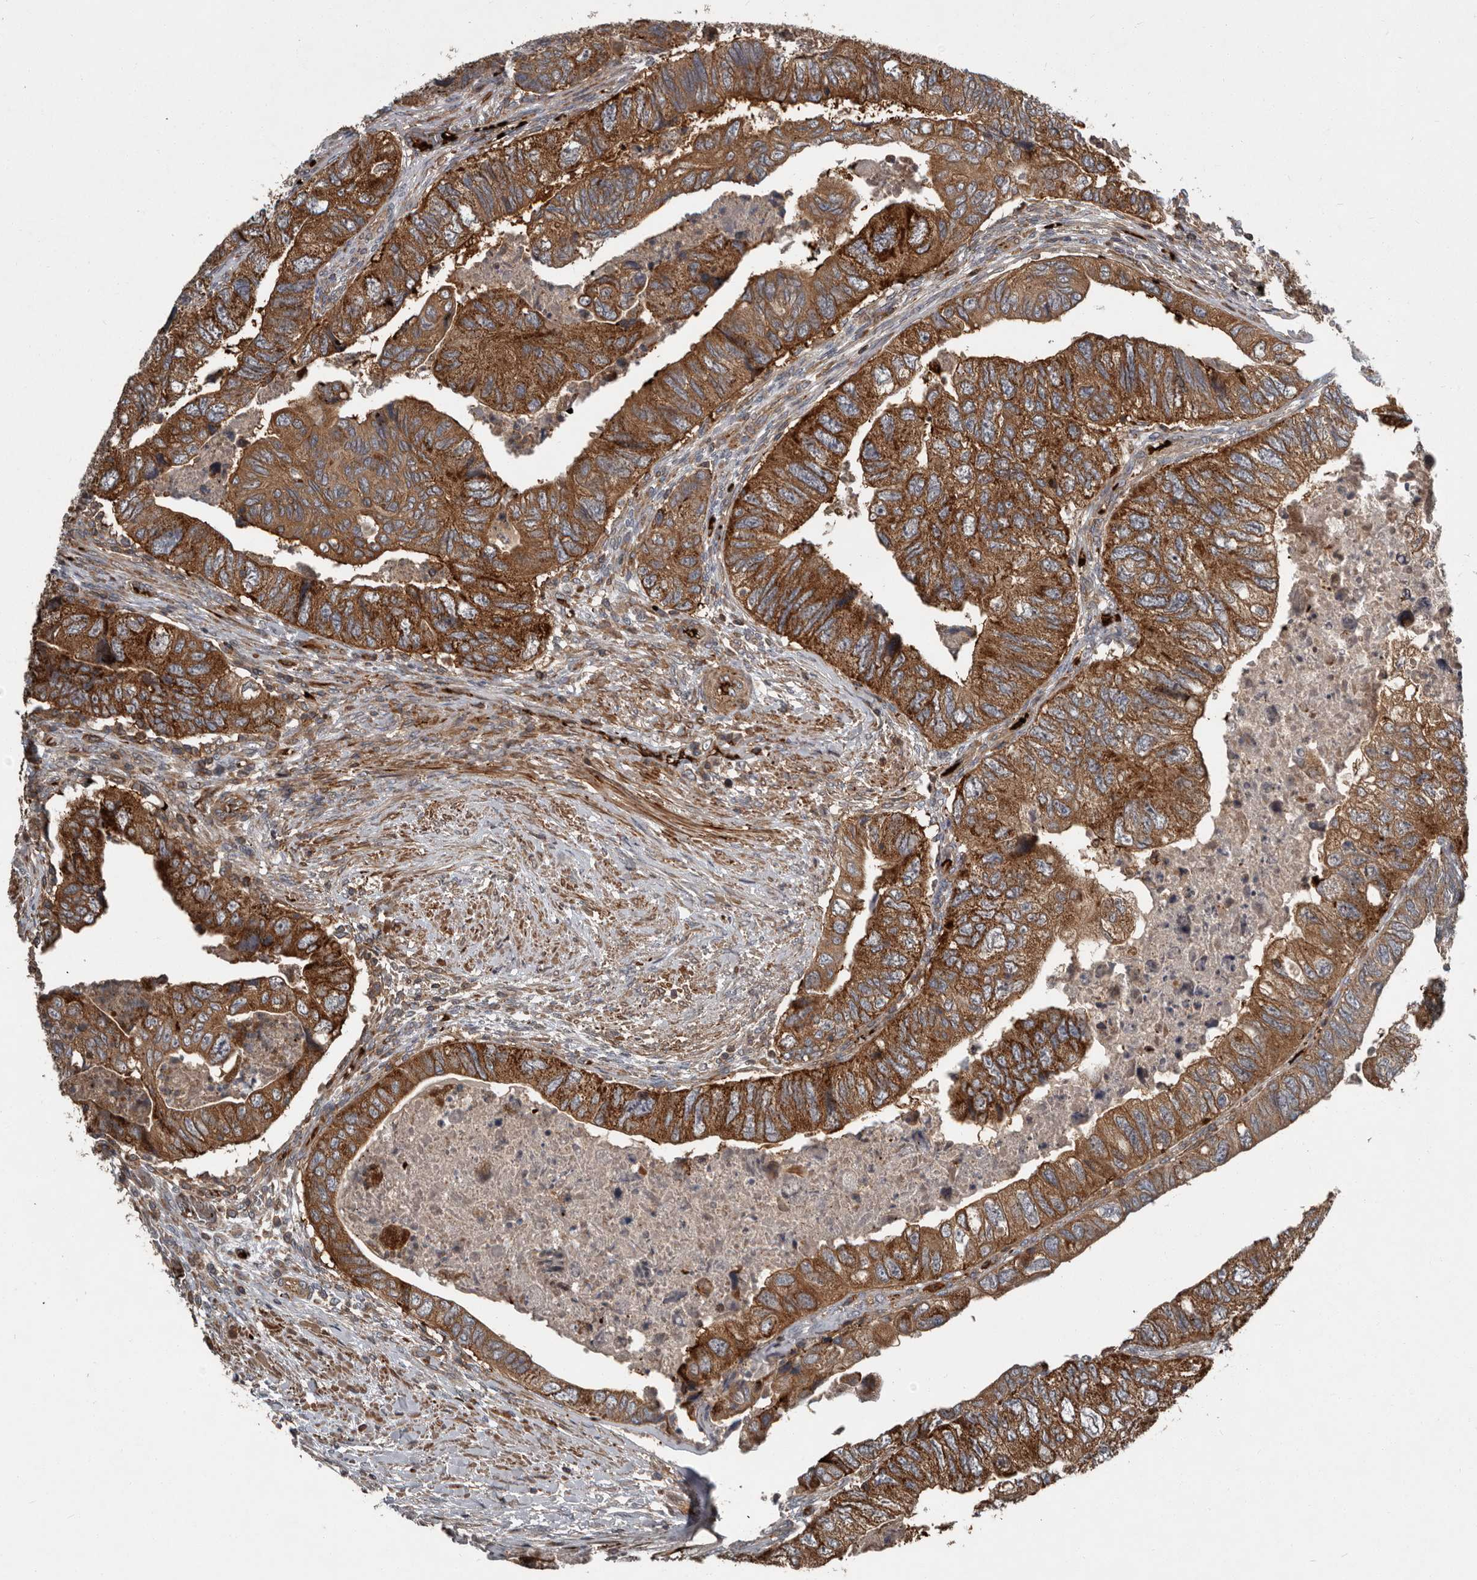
{"staining": {"intensity": "strong", "quantity": ">75%", "location": "cytoplasmic/membranous"}, "tissue": "colorectal cancer", "cell_type": "Tumor cells", "image_type": "cancer", "snomed": [{"axis": "morphology", "description": "Adenocarcinoma, NOS"}, {"axis": "topography", "description": "Rectum"}], "caption": "Immunohistochemical staining of human colorectal cancer shows high levels of strong cytoplasmic/membranous positivity in approximately >75% of tumor cells. (DAB = brown stain, brightfield microscopy at high magnification).", "gene": "FBXO31", "patient": {"sex": "male", "age": 63}}